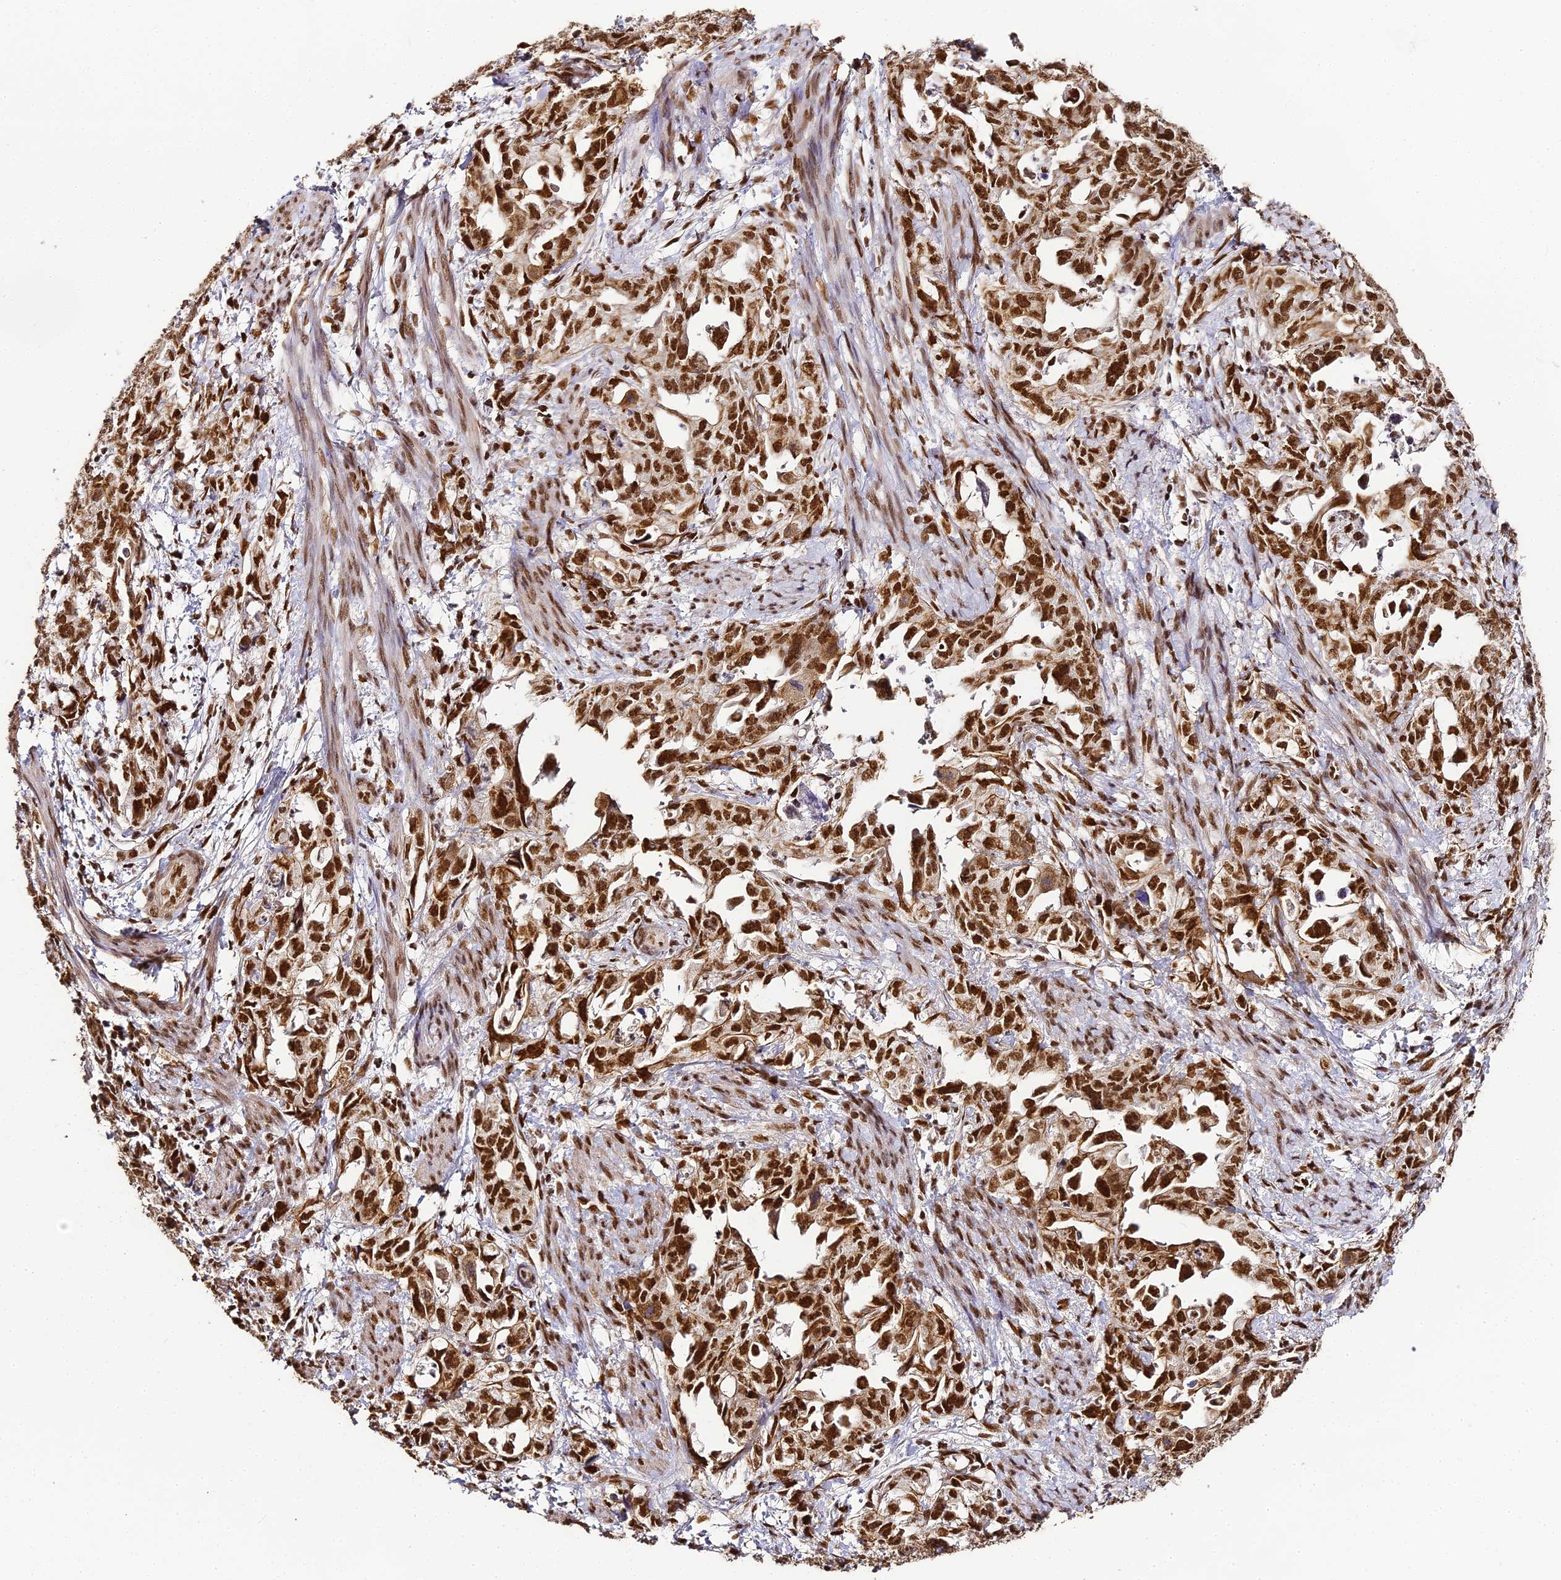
{"staining": {"intensity": "strong", "quantity": ">75%", "location": "nuclear"}, "tissue": "endometrial cancer", "cell_type": "Tumor cells", "image_type": "cancer", "snomed": [{"axis": "morphology", "description": "Adenocarcinoma, NOS"}, {"axis": "topography", "description": "Endometrium"}], "caption": "Endometrial cancer (adenocarcinoma) was stained to show a protein in brown. There is high levels of strong nuclear positivity in approximately >75% of tumor cells.", "gene": "HNRNPA1", "patient": {"sex": "female", "age": 65}}